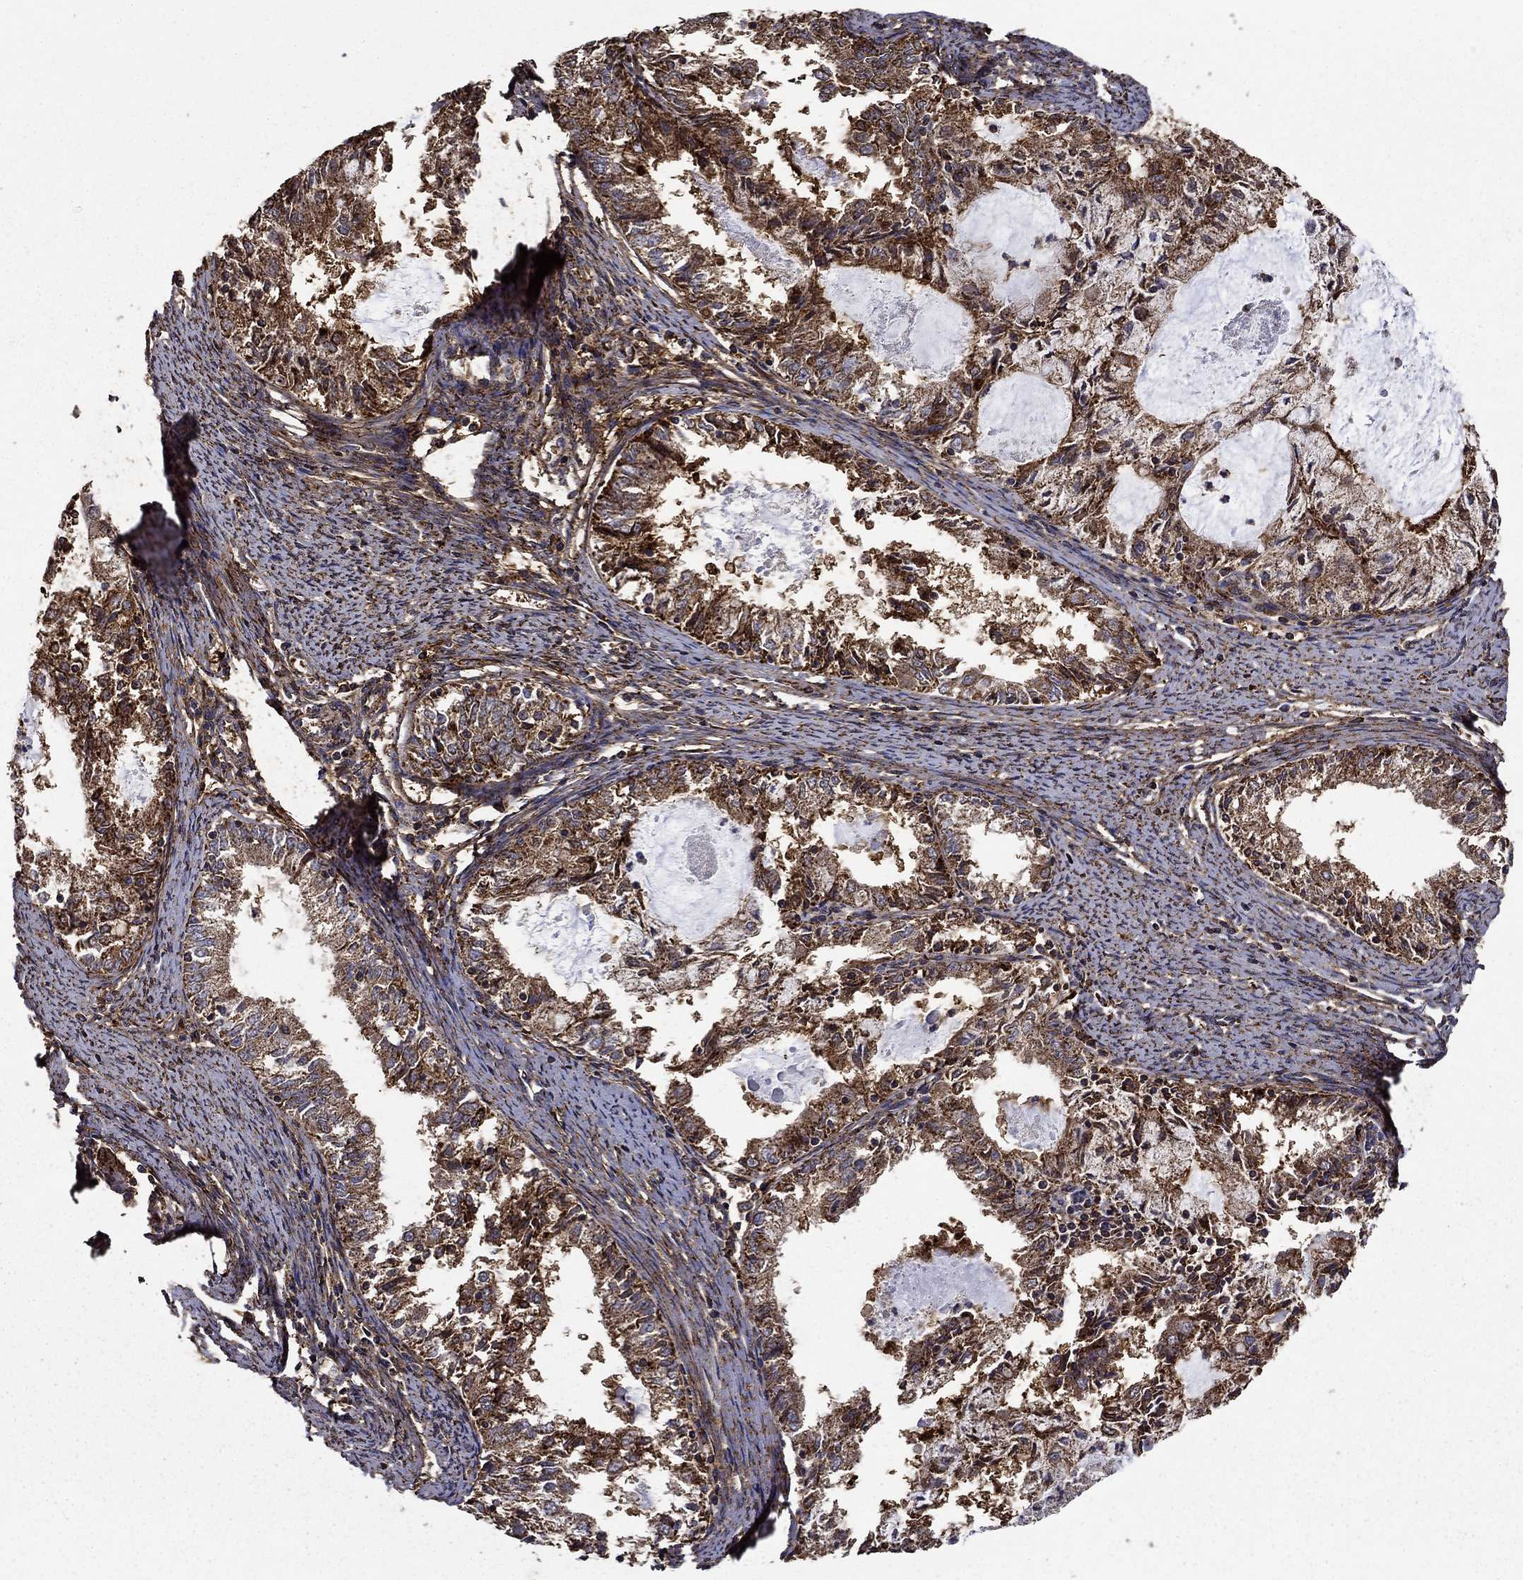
{"staining": {"intensity": "strong", "quantity": ">75%", "location": "cytoplasmic/membranous"}, "tissue": "endometrial cancer", "cell_type": "Tumor cells", "image_type": "cancer", "snomed": [{"axis": "morphology", "description": "Adenocarcinoma, NOS"}, {"axis": "topography", "description": "Endometrium"}], "caption": "Human endometrial cancer stained for a protein (brown) displays strong cytoplasmic/membranous positive positivity in about >75% of tumor cells.", "gene": "IFRD1", "patient": {"sex": "female", "age": 57}}